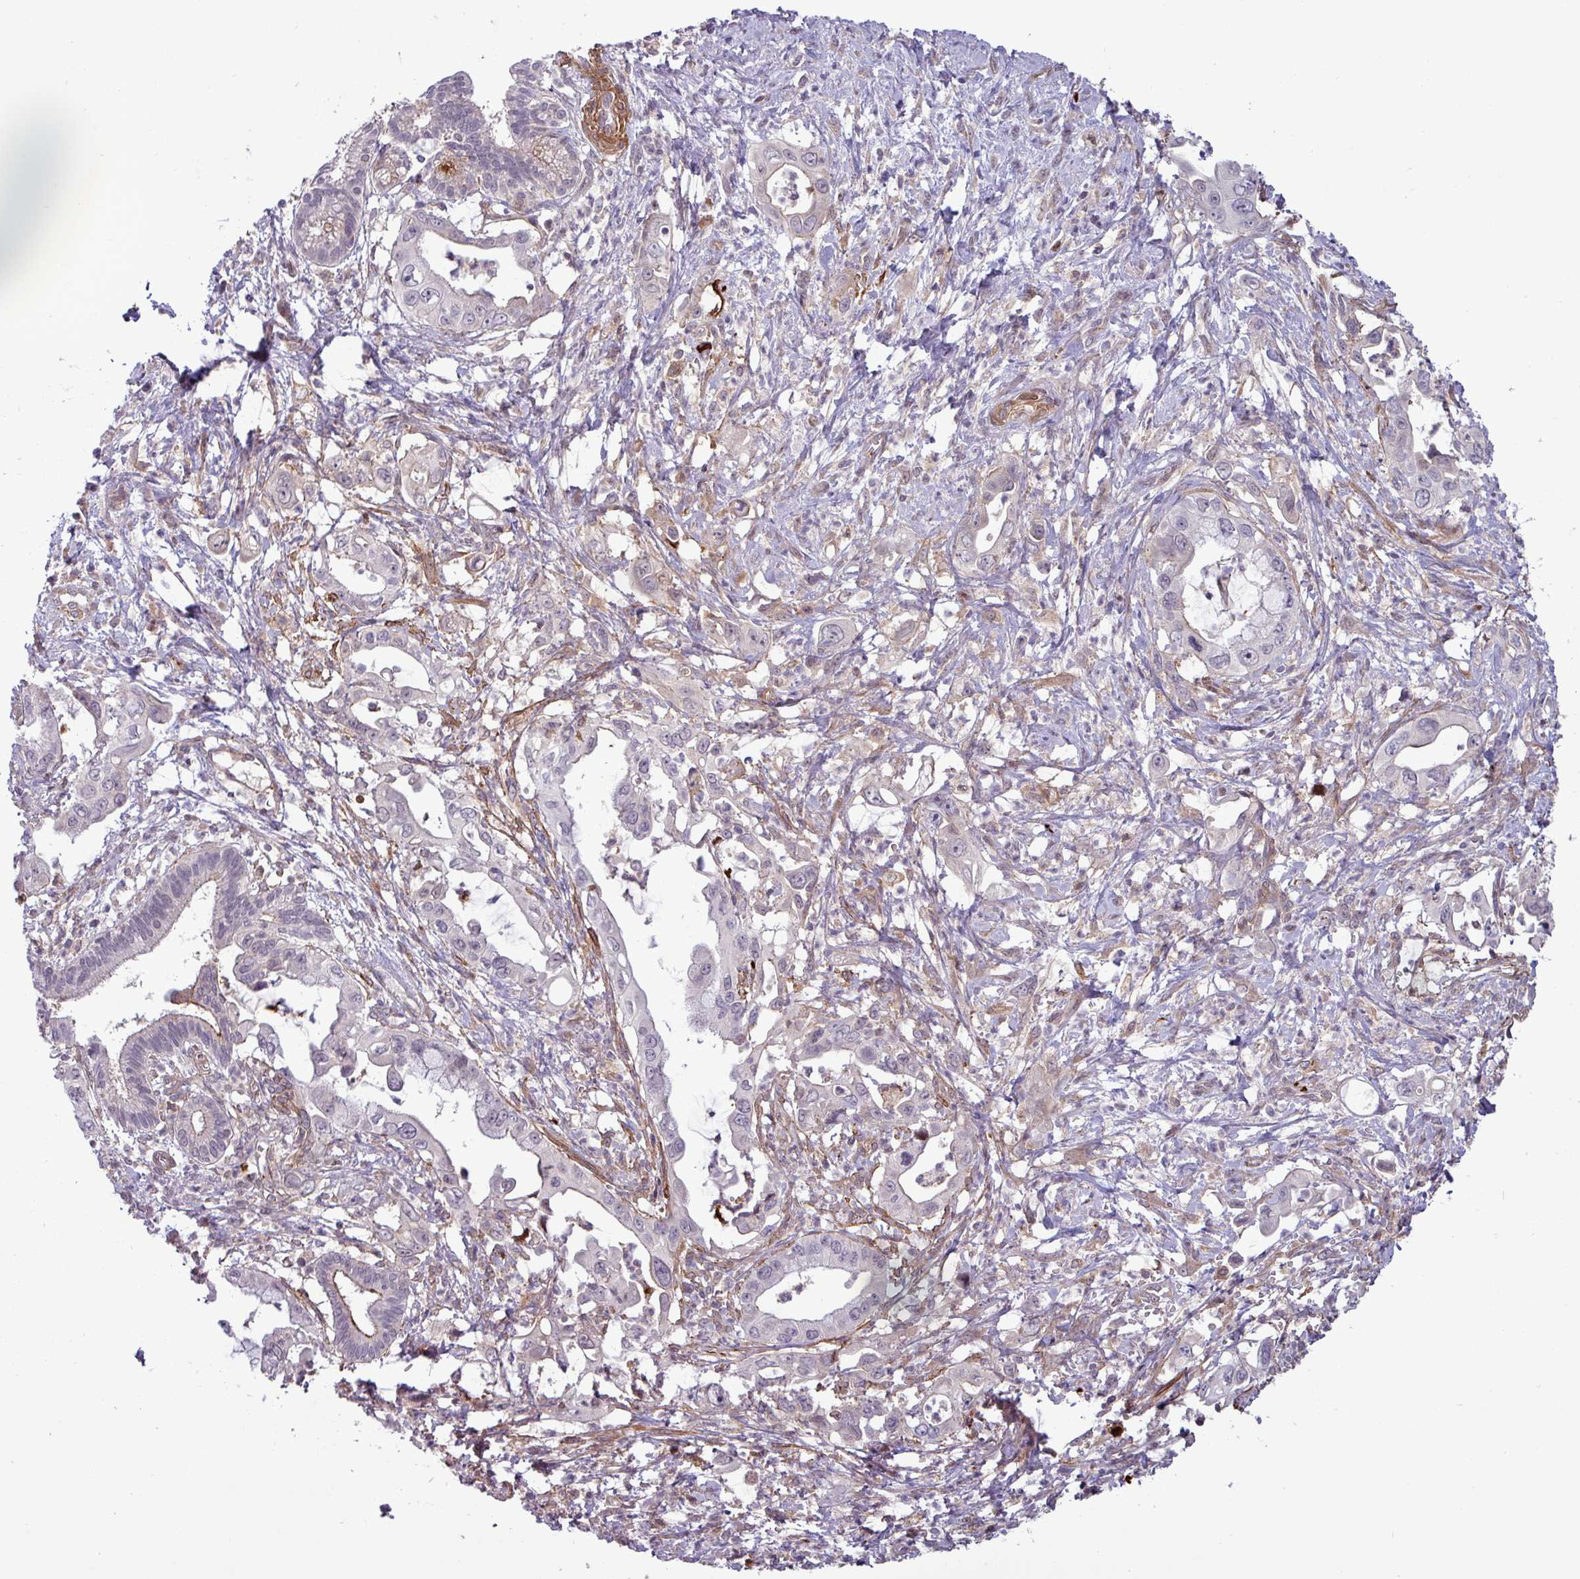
{"staining": {"intensity": "negative", "quantity": "none", "location": "none"}, "tissue": "pancreatic cancer", "cell_type": "Tumor cells", "image_type": "cancer", "snomed": [{"axis": "morphology", "description": "Adenocarcinoma, NOS"}, {"axis": "topography", "description": "Pancreas"}], "caption": "This is an immunohistochemistry image of pancreatic cancer. There is no positivity in tumor cells.", "gene": "PCED1A", "patient": {"sex": "male", "age": 61}}